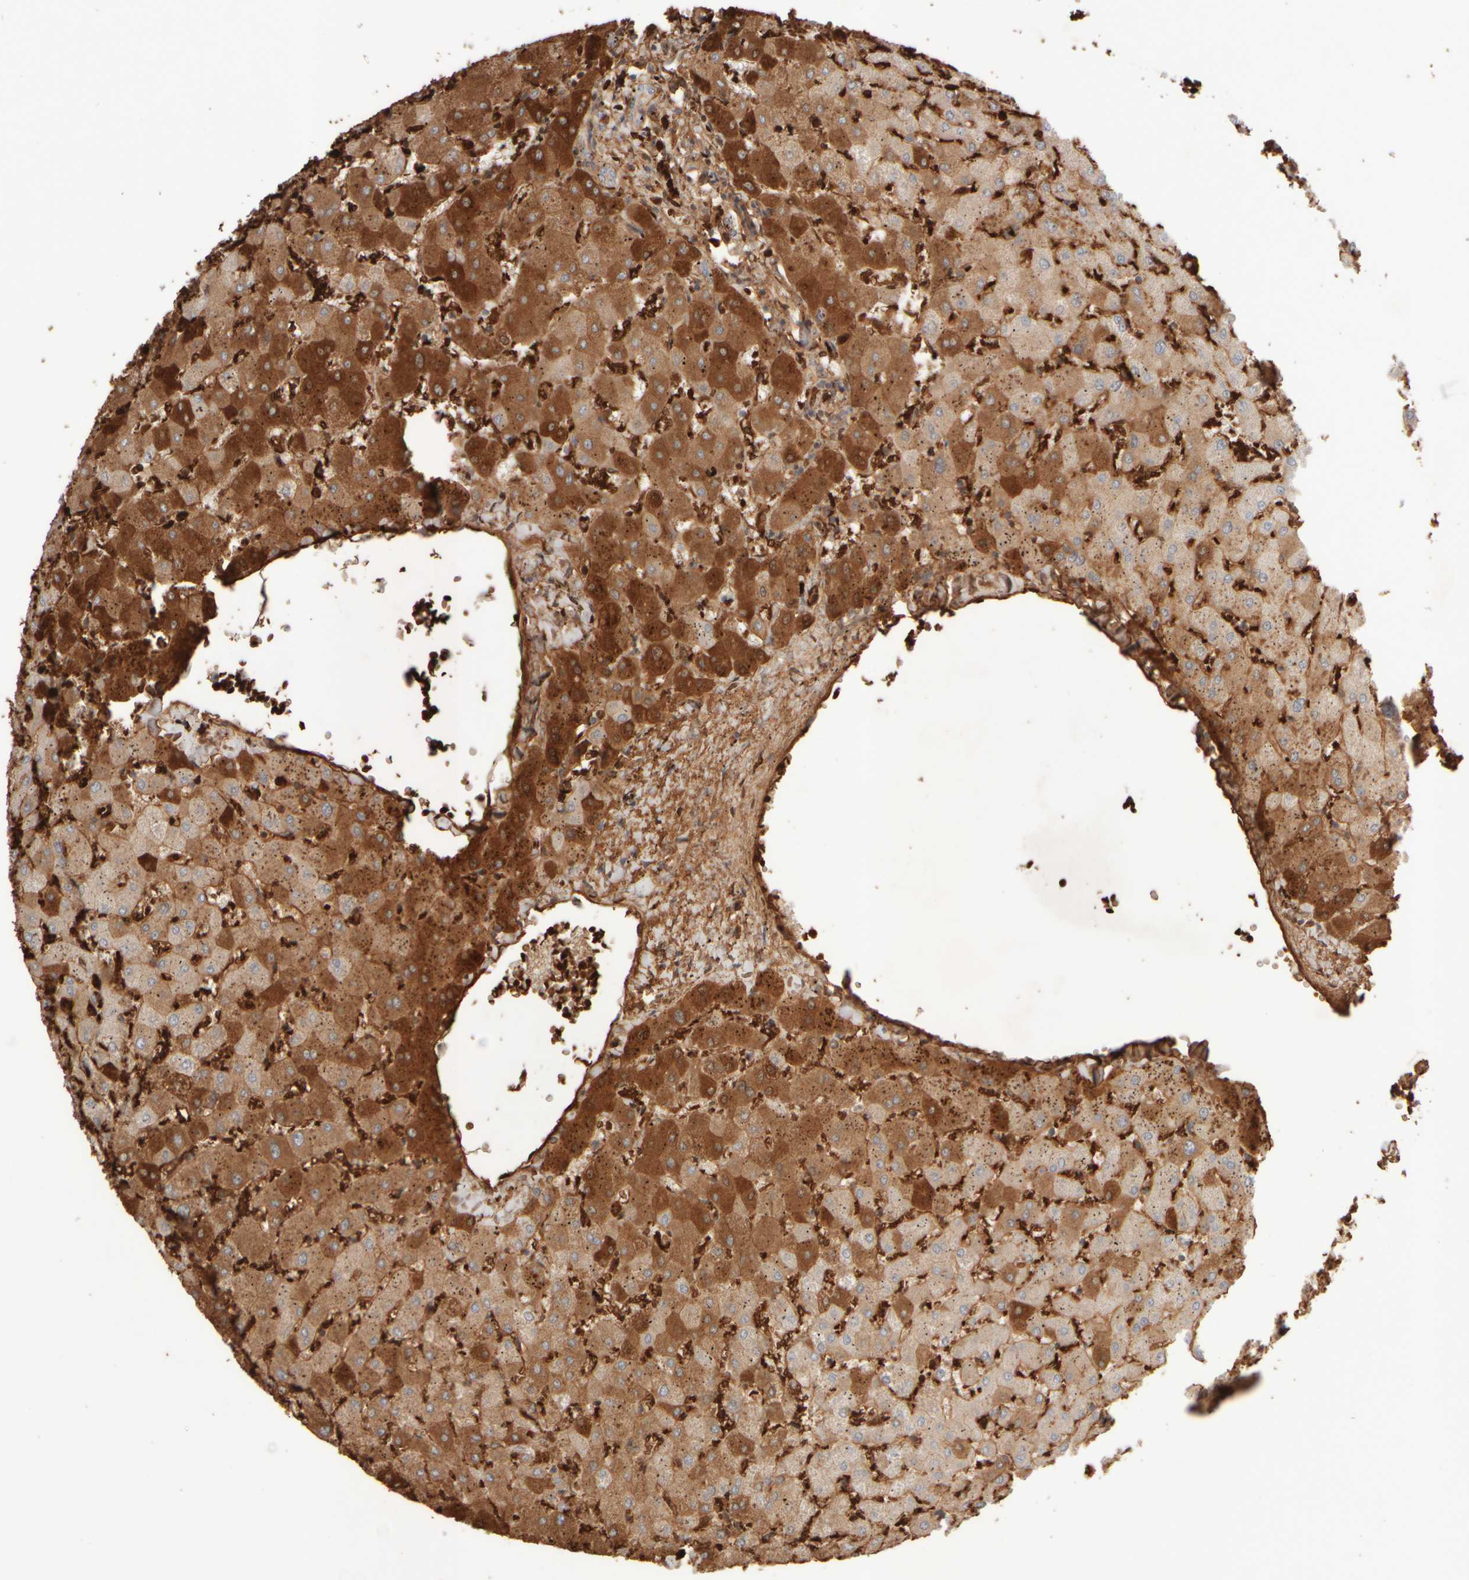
{"staining": {"intensity": "negative", "quantity": "none", "location": "none"}, "tissue": "liver", "cell_type": "Cholangiocytes", "image_type": "normal", "snomed": [{"axis": "morphology", "description": "Normal tissue, NOS"}, {"axis": "topography", "description": "Liver"}], "caption": "DAB (3,3'-diaminobenzidine) immunohistochemical staining of normal human liver displays no significant positivity in cholangiocytes.", "gene": "MST1", "patient": {"sex": "female", "age": 63}}